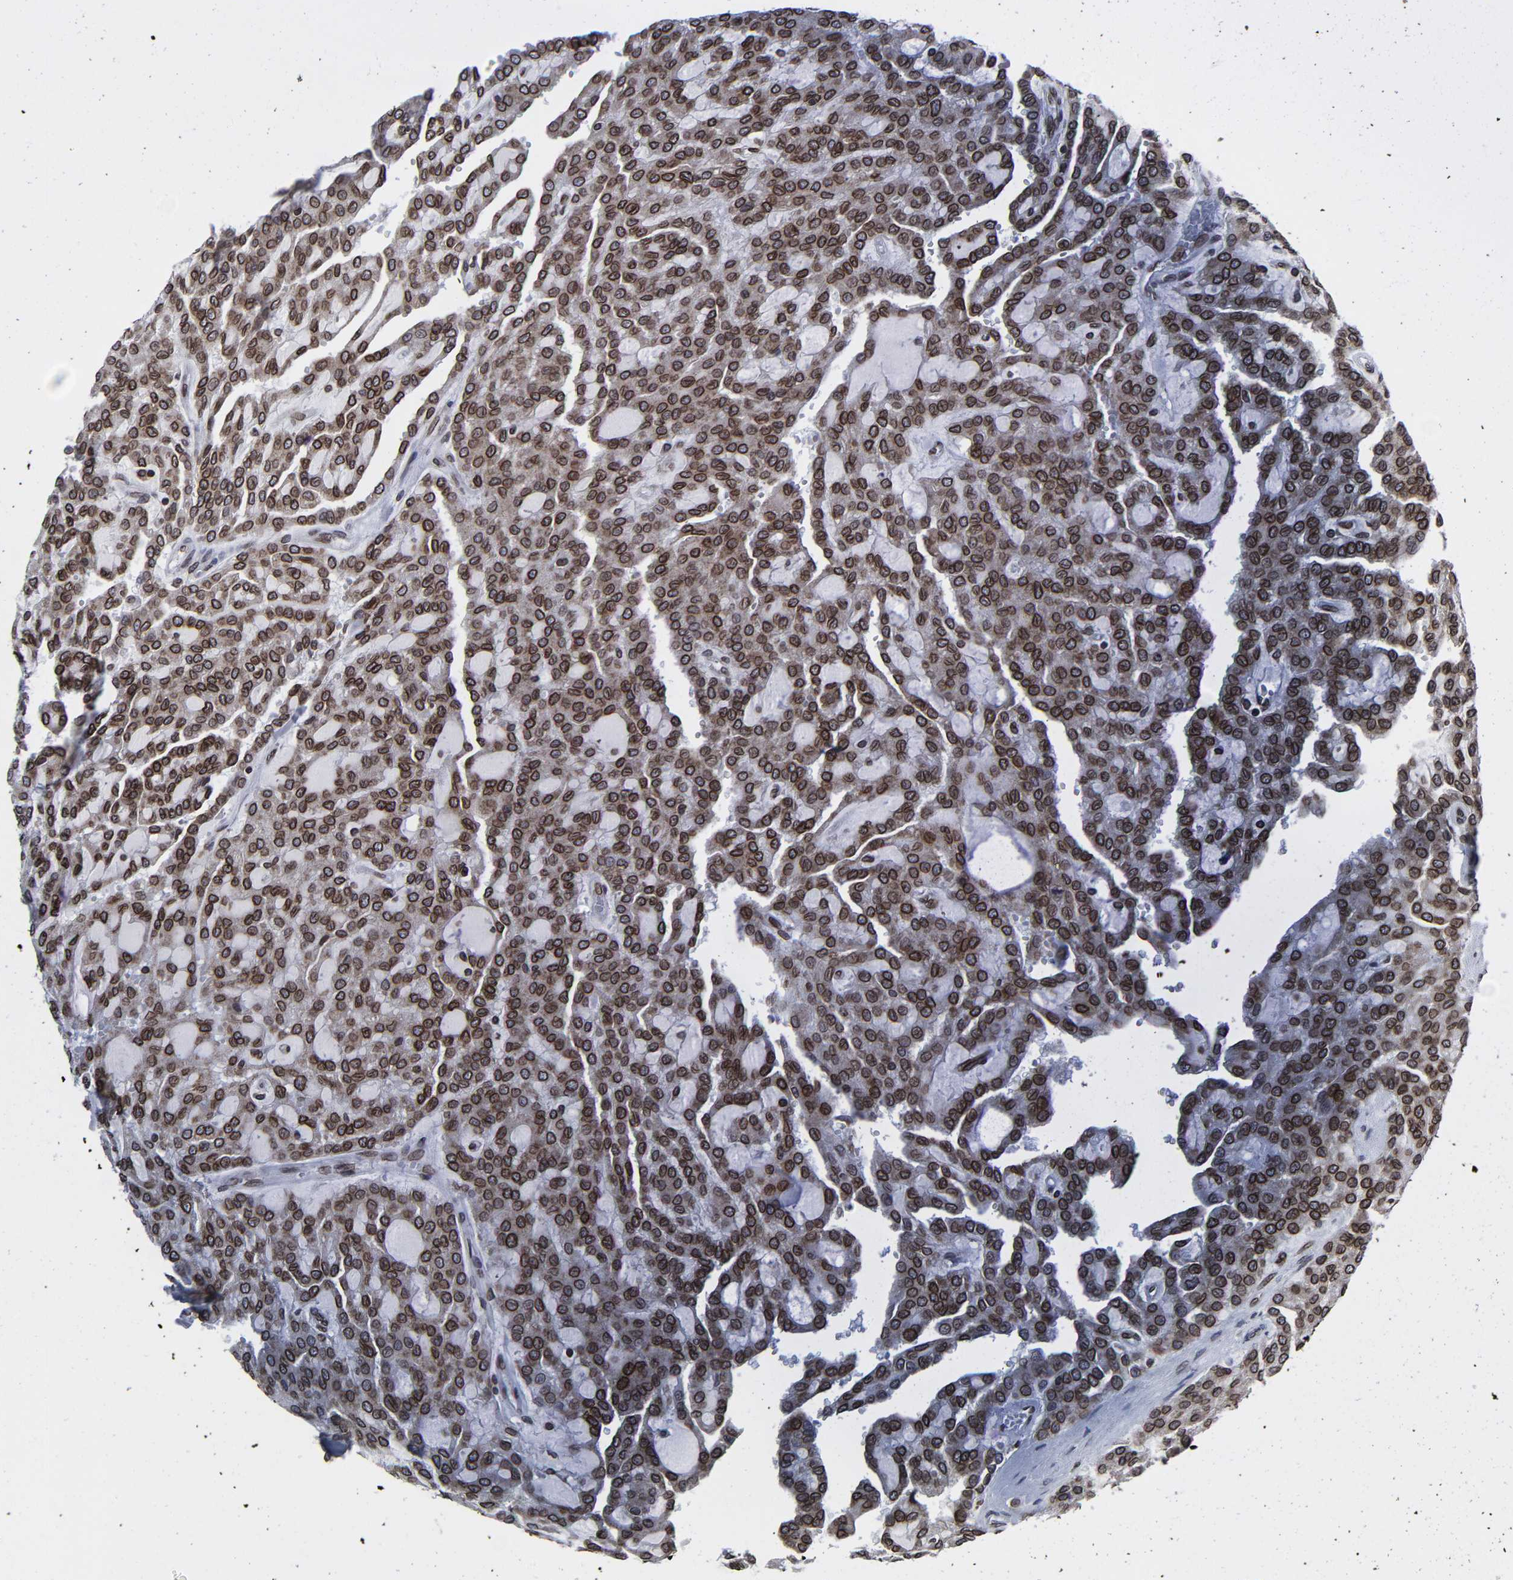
{"staining": {"intensity": "strong", "quantity": "25%-75%", "location": "cytoplasmic/membranous,nuclear"}, "tissue": "renal cancer", "cell_type": "Tumor cells", "image_type": "cancer", "snomed": [{"axis": "morphology", "description": "Adenocarcinoma, NOS"}, {"axis": "topography", "description": "Kidney"}], "caption": "The photomicrograph reveals a brown stain indicating the presence of a protein in the cytoplasmic/membranous and nuclear of tumor cells in renal cancer (adenocarcinoma). (DAB IHC with brightfield microscopy, high magnification).", "gene": "RANGAP1", "patient": {"sex": "male", "age": 63}}